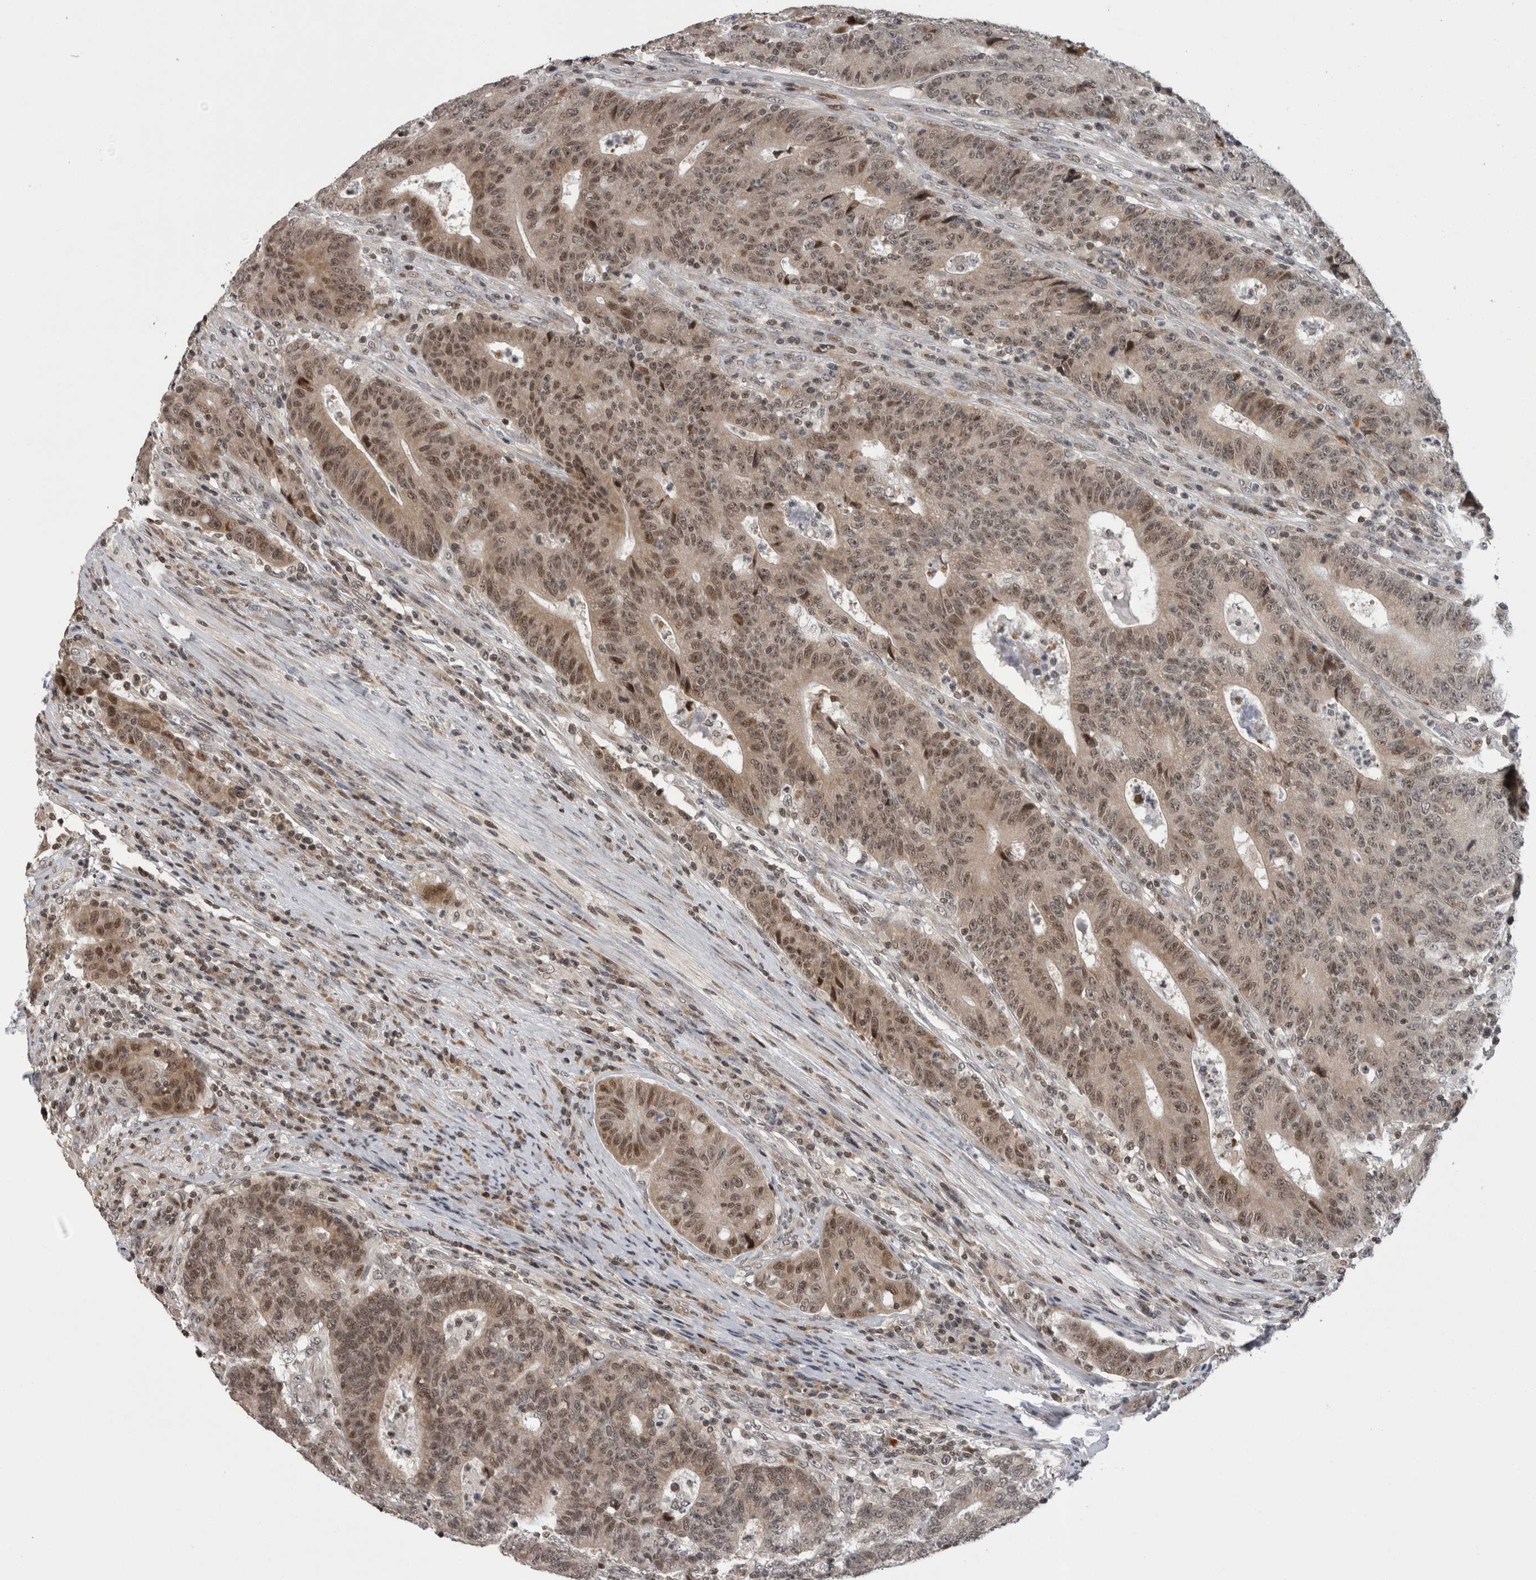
{"staining": {"intensity": "weak", "quantity": ">75%", "location": "cytoplasmic/membranous,nuclear"}, "tissue": "colorectal cancer", "cell_type": "Tumor cells", "image_type": "cancer", "snomed": [{"axis": "morphology", "description": "Normal tissue, NOS"}, {"axis": "morphology", "description": "Adenocarcinoma, NOS"}, {"axis": "topography", "description": "Colon"}], "caption": "An image showing weak cytoplasmic/membranous and nuclear expression in approximately >75% of tumor cells in colorectal adenocarcinoma, as visualized by brown immunohistochemical staining.", "gene": "ZBTB11", "patient": {"sex": "female", "age": 75}}